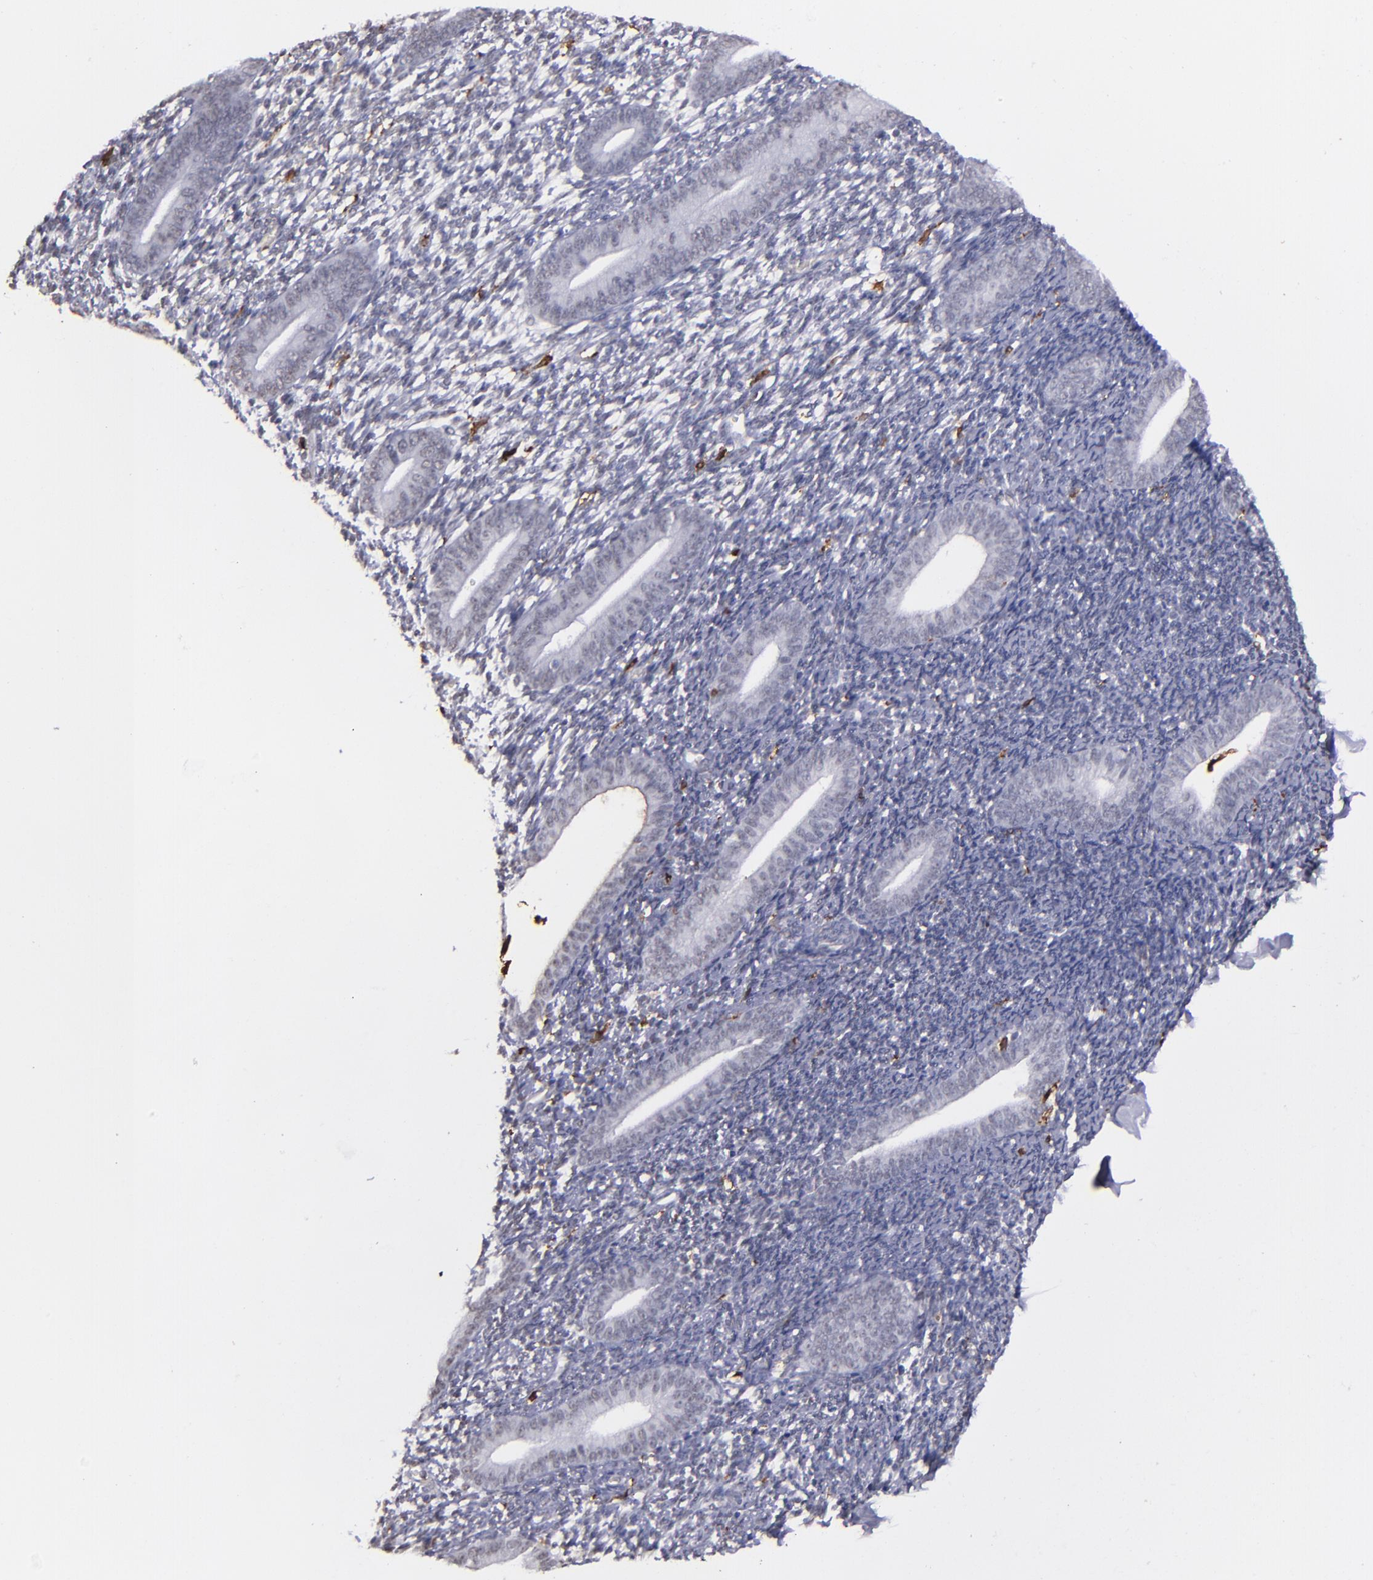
{"staining": {"intensity": "strong", "quantity": "<25%", "location": "cytoplasmic/membranous"}, "tissue": "endometrium", "cell_type": "Cells in endometrial stroma", "image_type": "normal", "snomed": [{"axis": "morphology", "description": "Normal tissue, NOS"}, {"axis": "topography", "description": "Smooth muscle"}, {"axis": "topography", "description": "Endometrium"}], "caption": "Immunohistochemical staining of benign human endometrium reveals medium levels of strong cytoplasmic/membranous expression in approximately <25% of cells in endometrial stroma. The protein is stained brown, and the nuclei are stained in blue (DAB IHC with brightfield microscopy, high magnification).", "gene": "NCF2", "patient": {"sex": "female", "age": 57}}